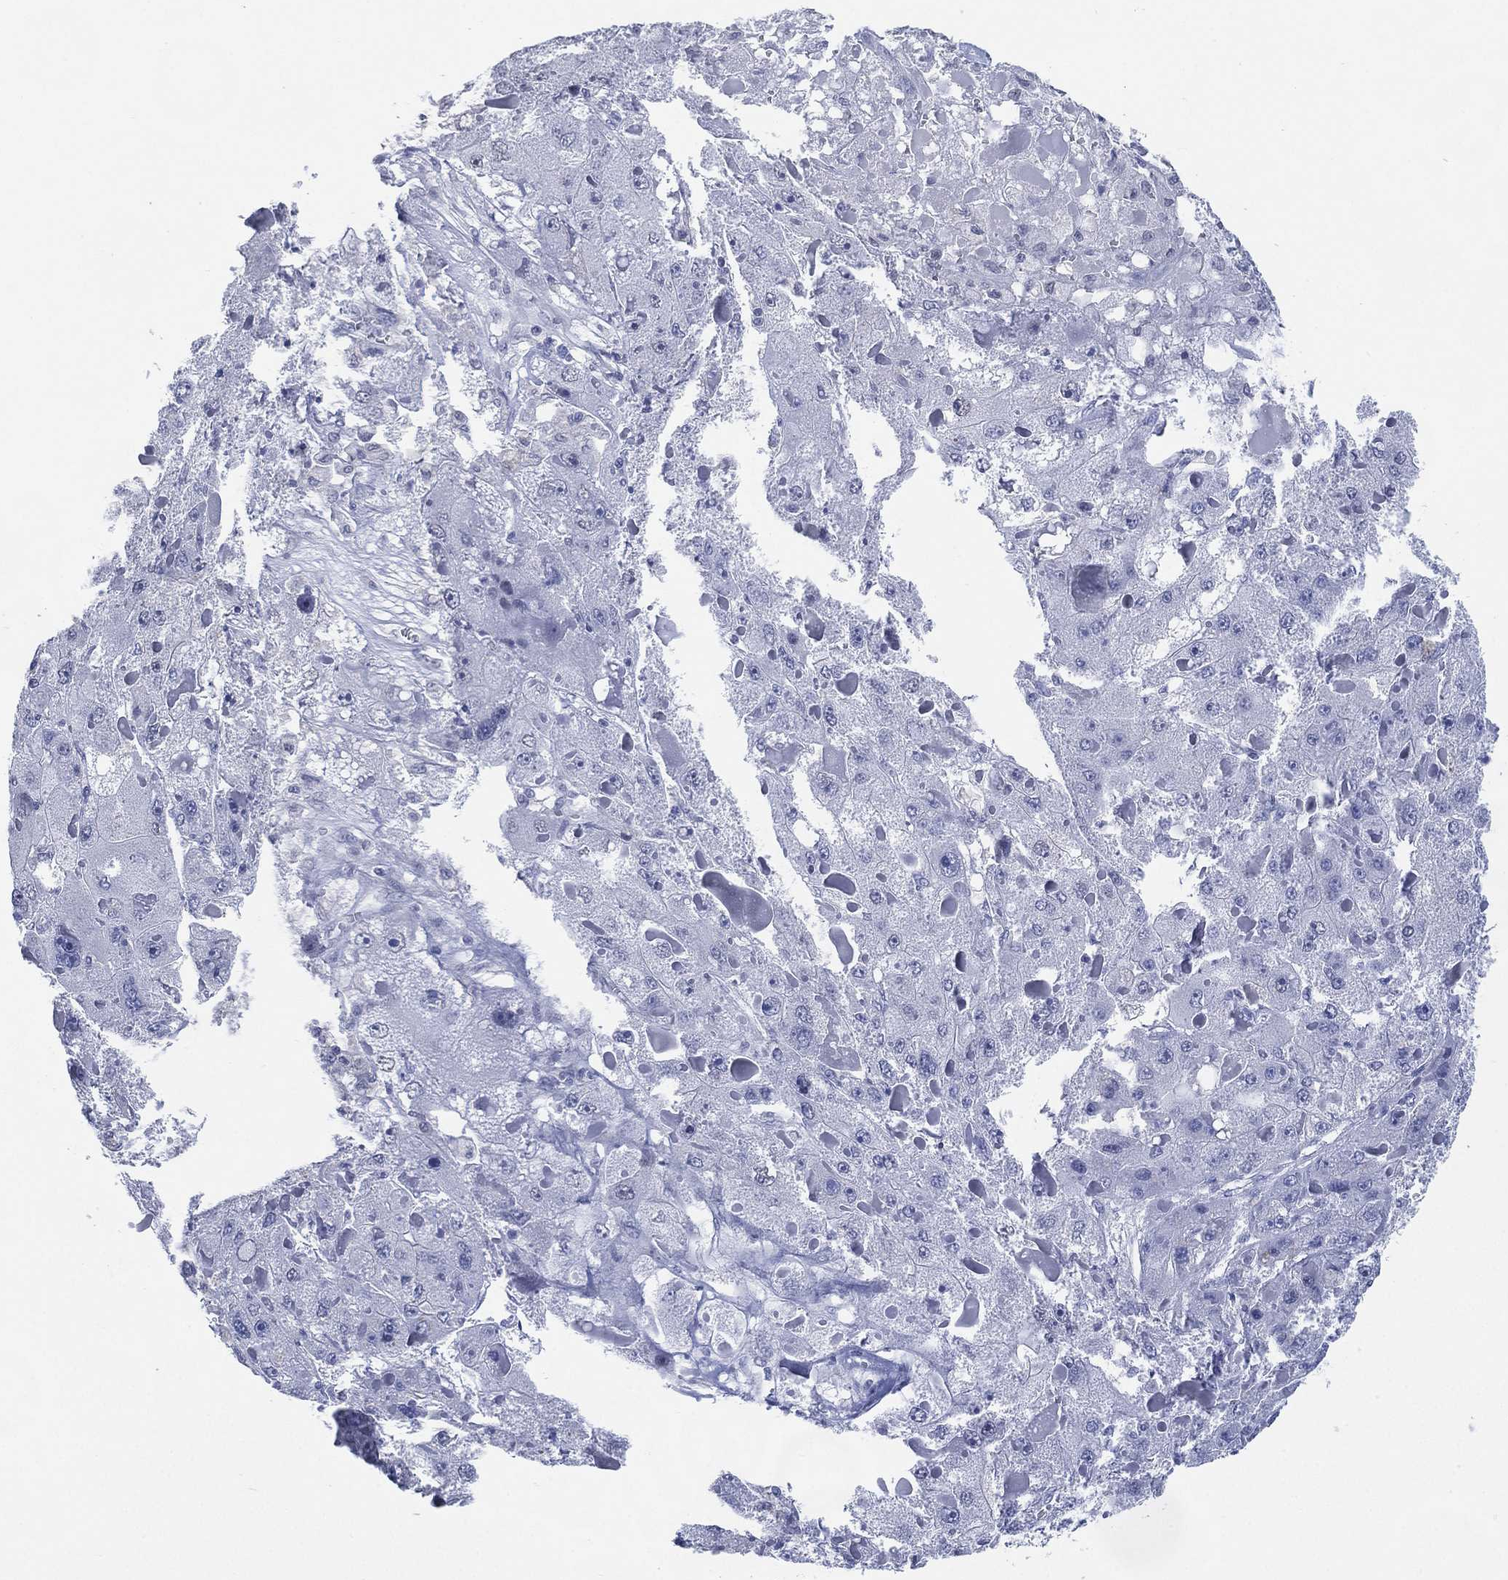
{"staining": {"intensity": "negative", "quantity": "none", "location": "none"}, "tissue": "liver cancer", "cell_type": "Tumor cells", "image_type": "cancer", "snomed": [{"axis": "morphology", "description": "Carcinoma, Hepatocellular, NOS"}, {"axis": "topography", "description": "Liver"}], "caption": "Liver cancer stained for a protein using immunohistochemistry exhibits no staining tumor cells.", "gene": "TMEM247", "patient": {"sex": "female", "age": 73}}